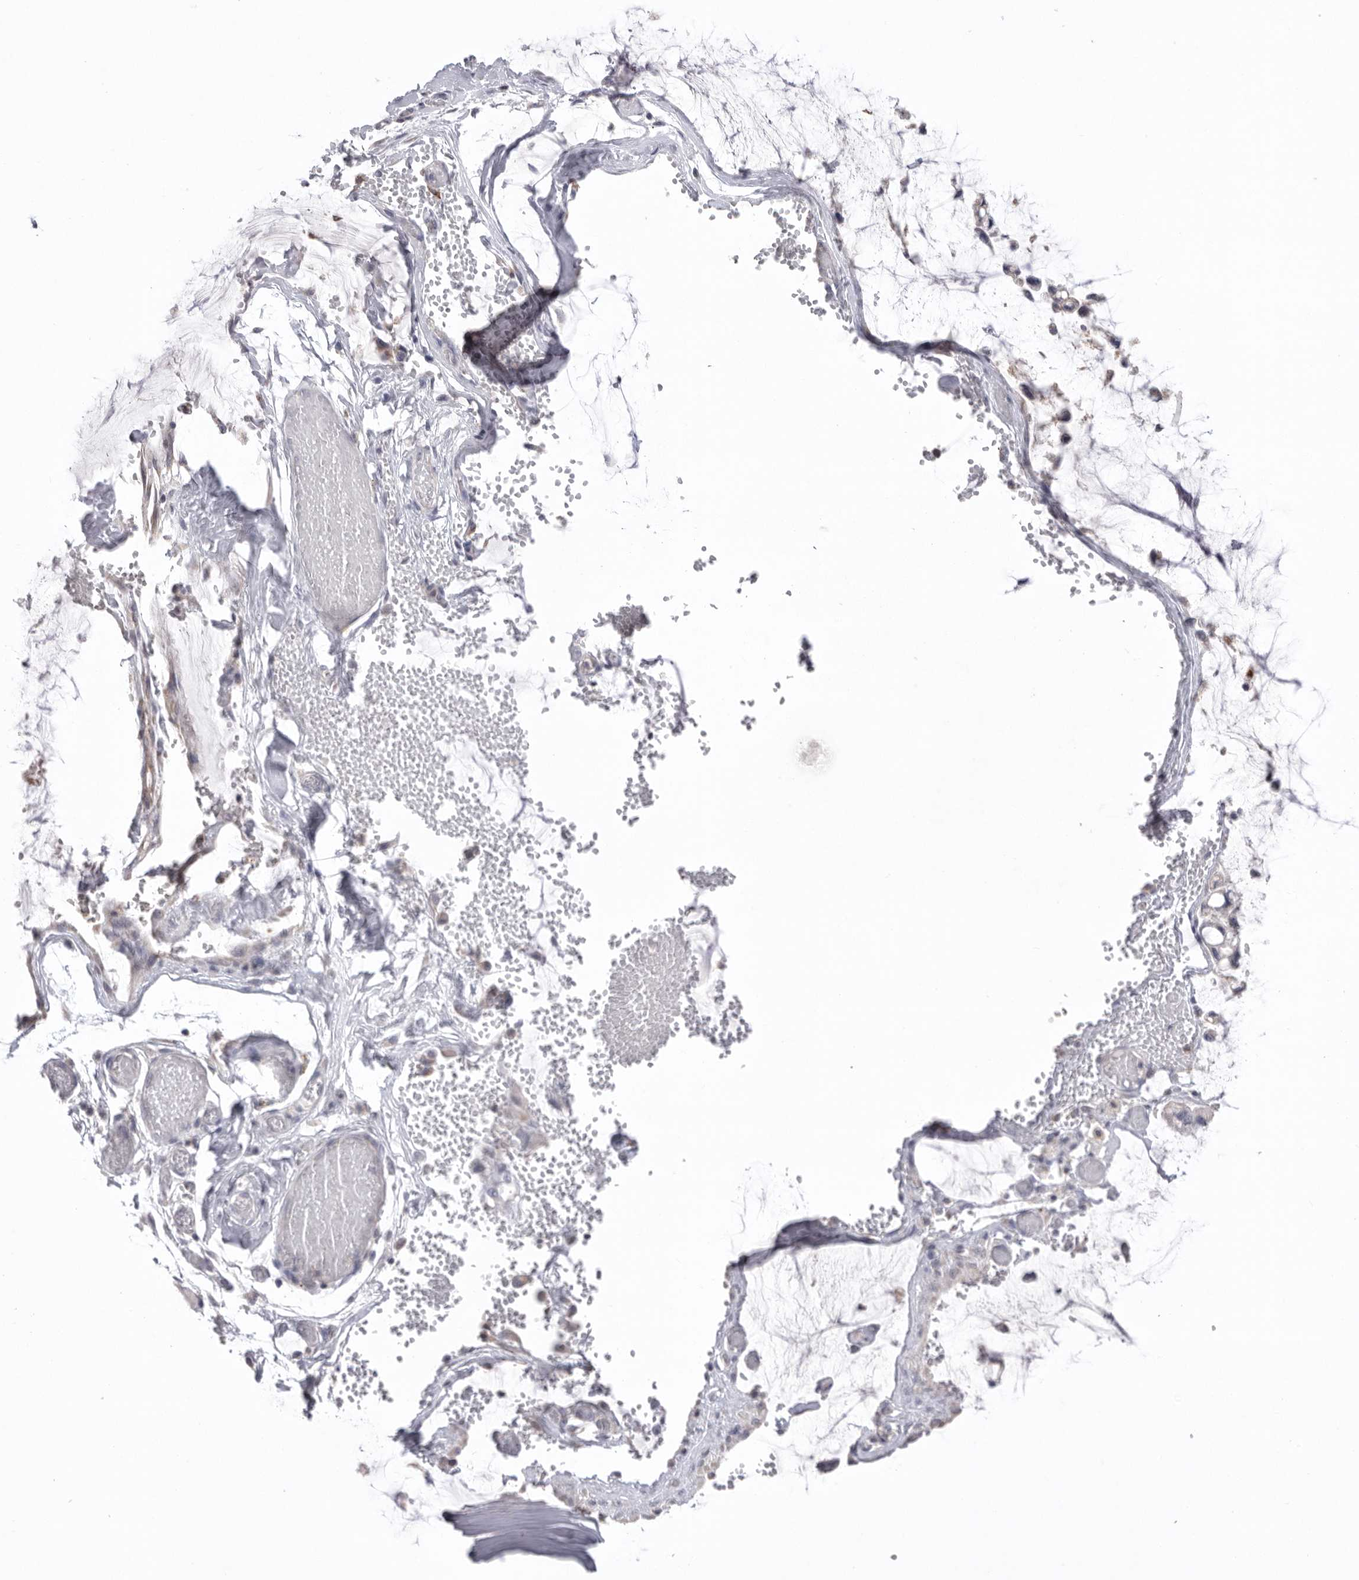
{"staining": {"intensity": "weak", "quantity": "<25%", "location": "cytoplasmic/membranous"}, "tissue": "ovarian cancer", "cell_type": "Tumor cells", "image_type": "cancer", "snomed": [{"axis": "morphology", "description": "Cystadenocarcinoma, mucinous, NOS"}, {"axis": "topography", "description": "Ovary"}], "caption": "This image is of ovarian mucinous cystadenocarcinoma stained with IHC to label a protein in brown with the nuclei are counter-stained blue. There is no staining in tumor cells.", "gene": "VDAC3", "patient": {"sex": "female", "age": 39}}